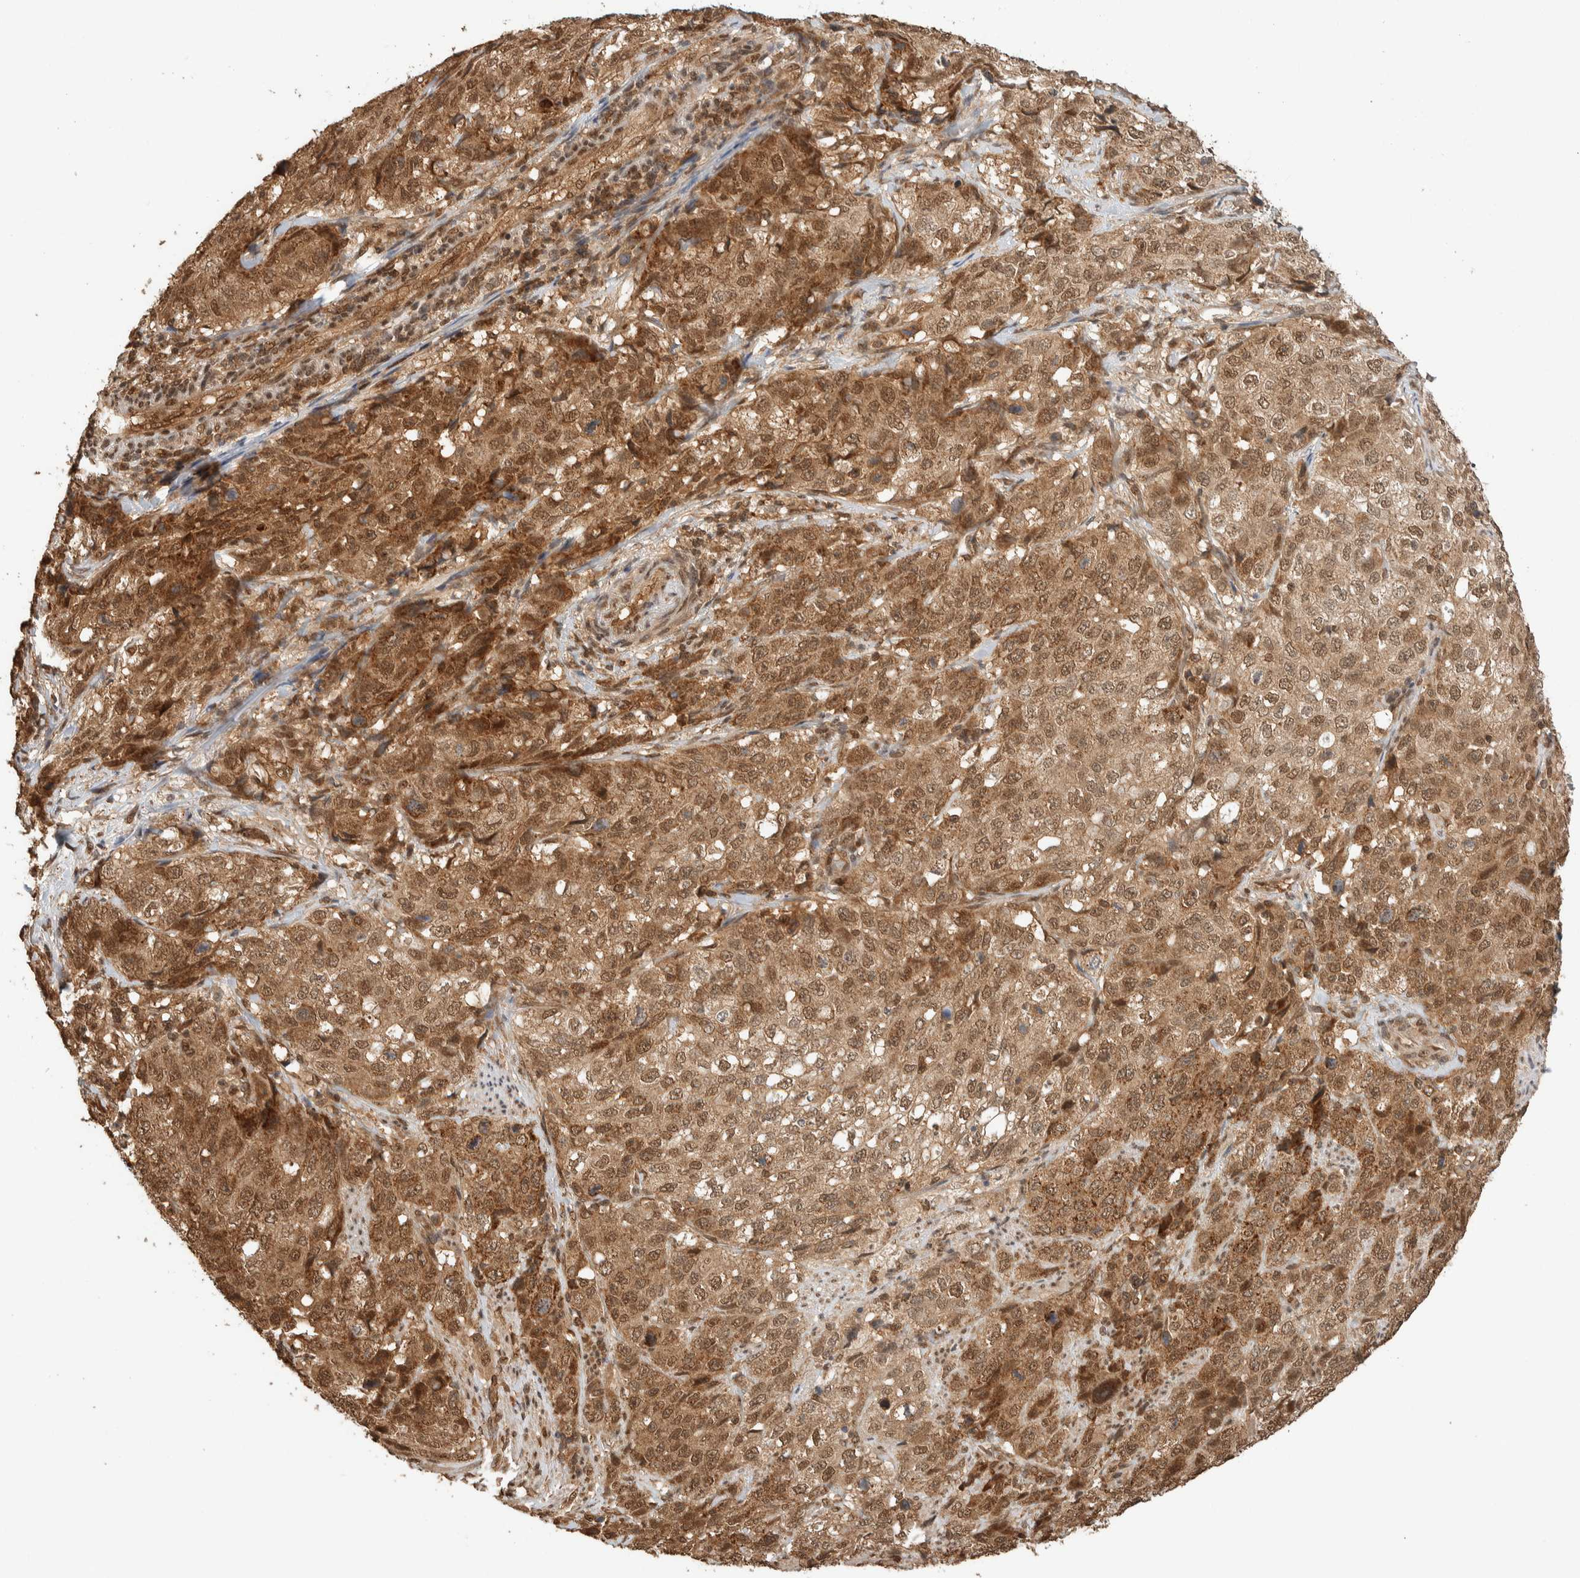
{"staining": {"intensity": "moderate", "quantity": ">75%", "location": "cytoplasmic/membranous,nuclear"}, "tissue": "stomach cancer", "cell_type": "Tumor cells", "image_type": "cancer", "snomed": [{"axis": "morphology", "description": "Adenocarcinoma, NOS"}, {"axis": "topography", "description": "Stomach"}], "caption": "Immunohistochemistry photomicrograph of stomach cancer (adenocarcinoma) stained for a protein (brown), which displays medium levels of moderate cytoplasmic/membranous and nuclear staining in approximately >75% of tumor cells.", "gene": "ZBTB2", "patient": {"sex": "male", "age": 48}}